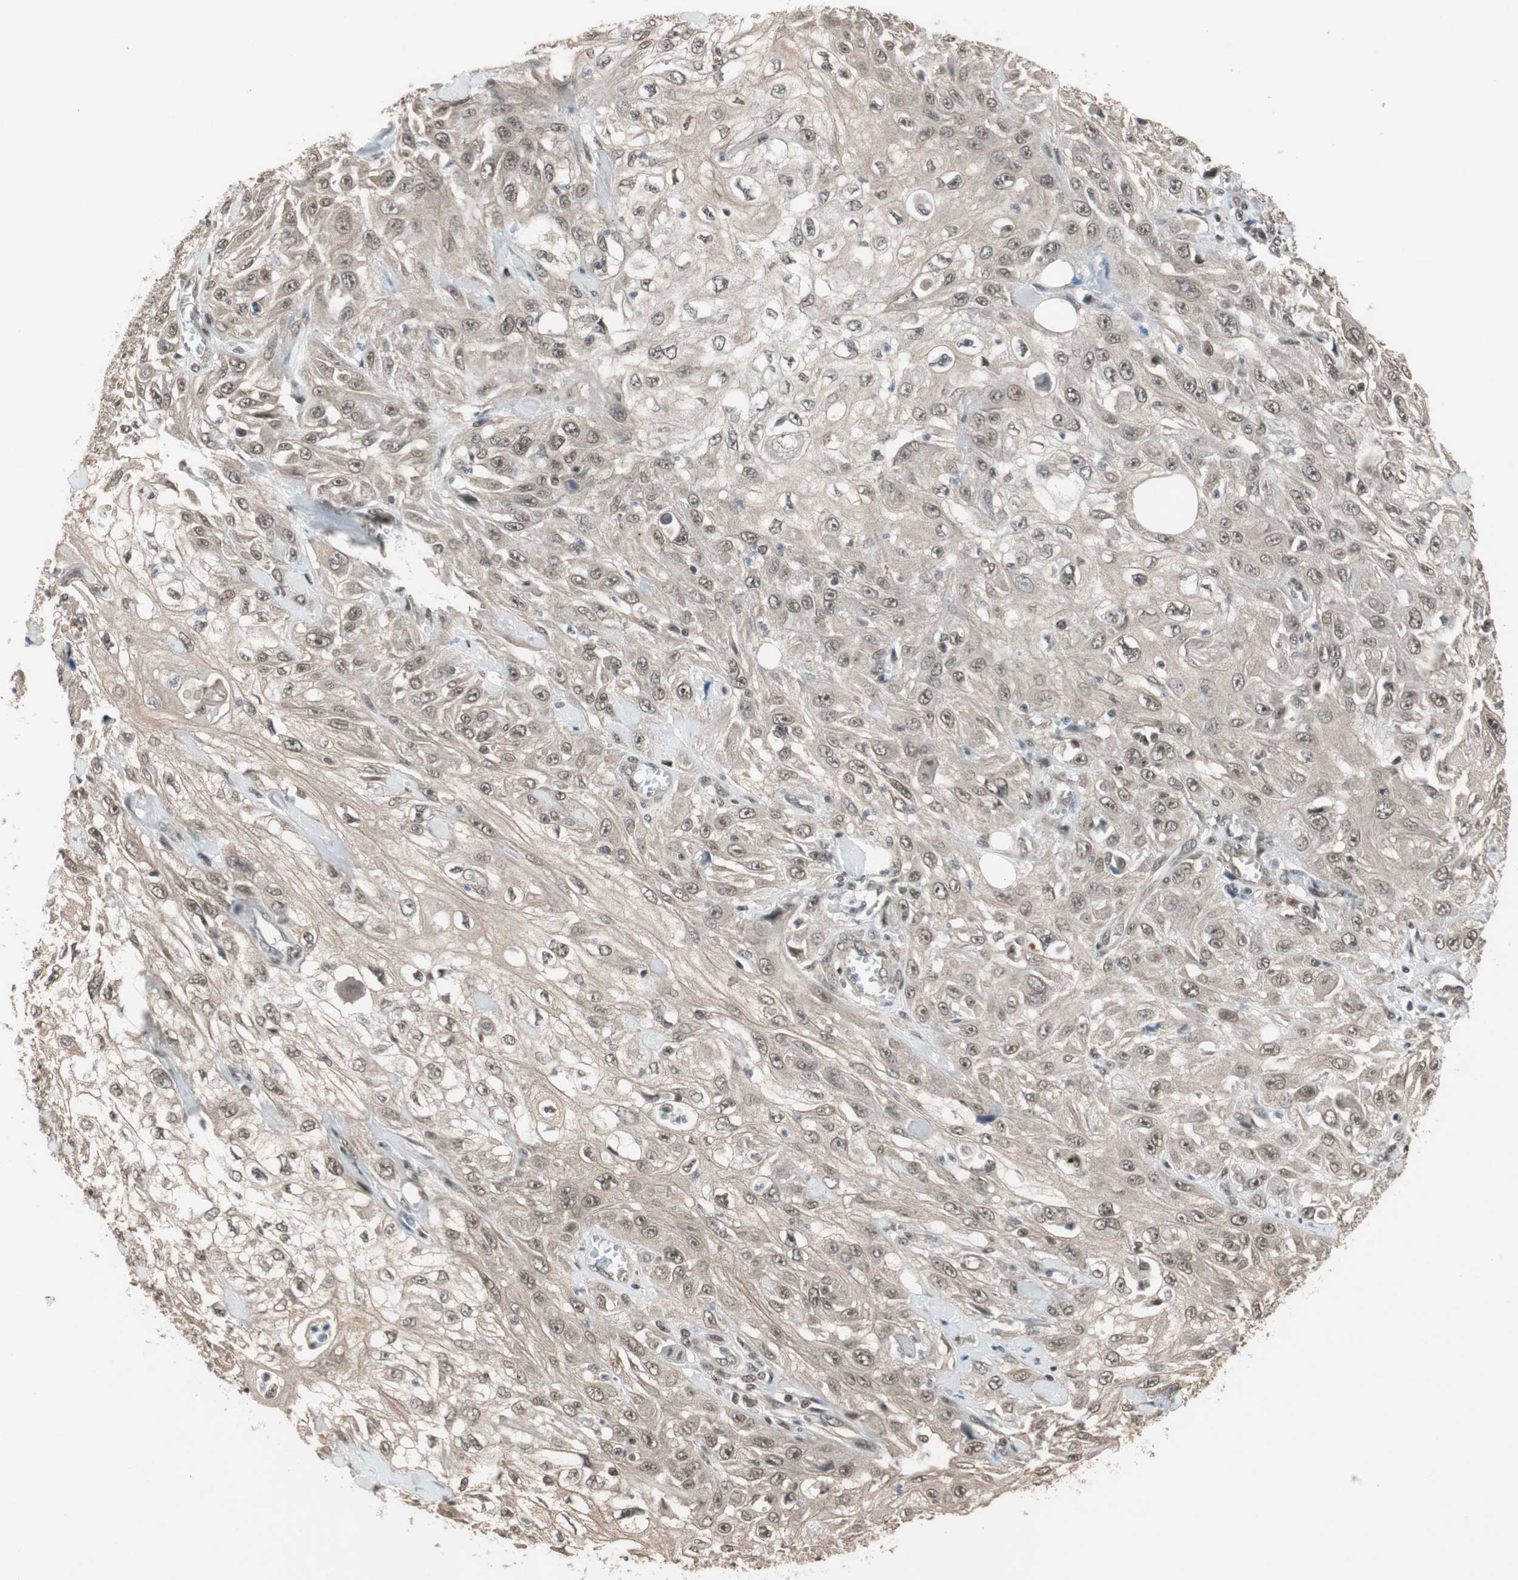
{"staining": {"intensity": "weak", "quantity": "25%-75%", "location": "cytoplasmic/membranous,nuclear"}, "tissue": "skin cancer", "cell_type": "Tumor cells", "image_type": "cancer", "snomed": [{"axis": "morphology", "description": "Squamous cell carcinoma, NOS"}, {"axis": "morphology", "description": "Squamous cell carcinoma, metastatic, NOS"}, {"axis": "topography", "description": "Skin"}, {"axis": "topography", "description": "Lymph node"}], "caption": "Protein expression analysis of skin squamous cell carcinoma shows weak cytoplasmic/membranous and nuclear staining in approximately 25%-75% of tumor cells.", "gene": "DRAP1", "patient": {"sex": "male", "age": 75}}